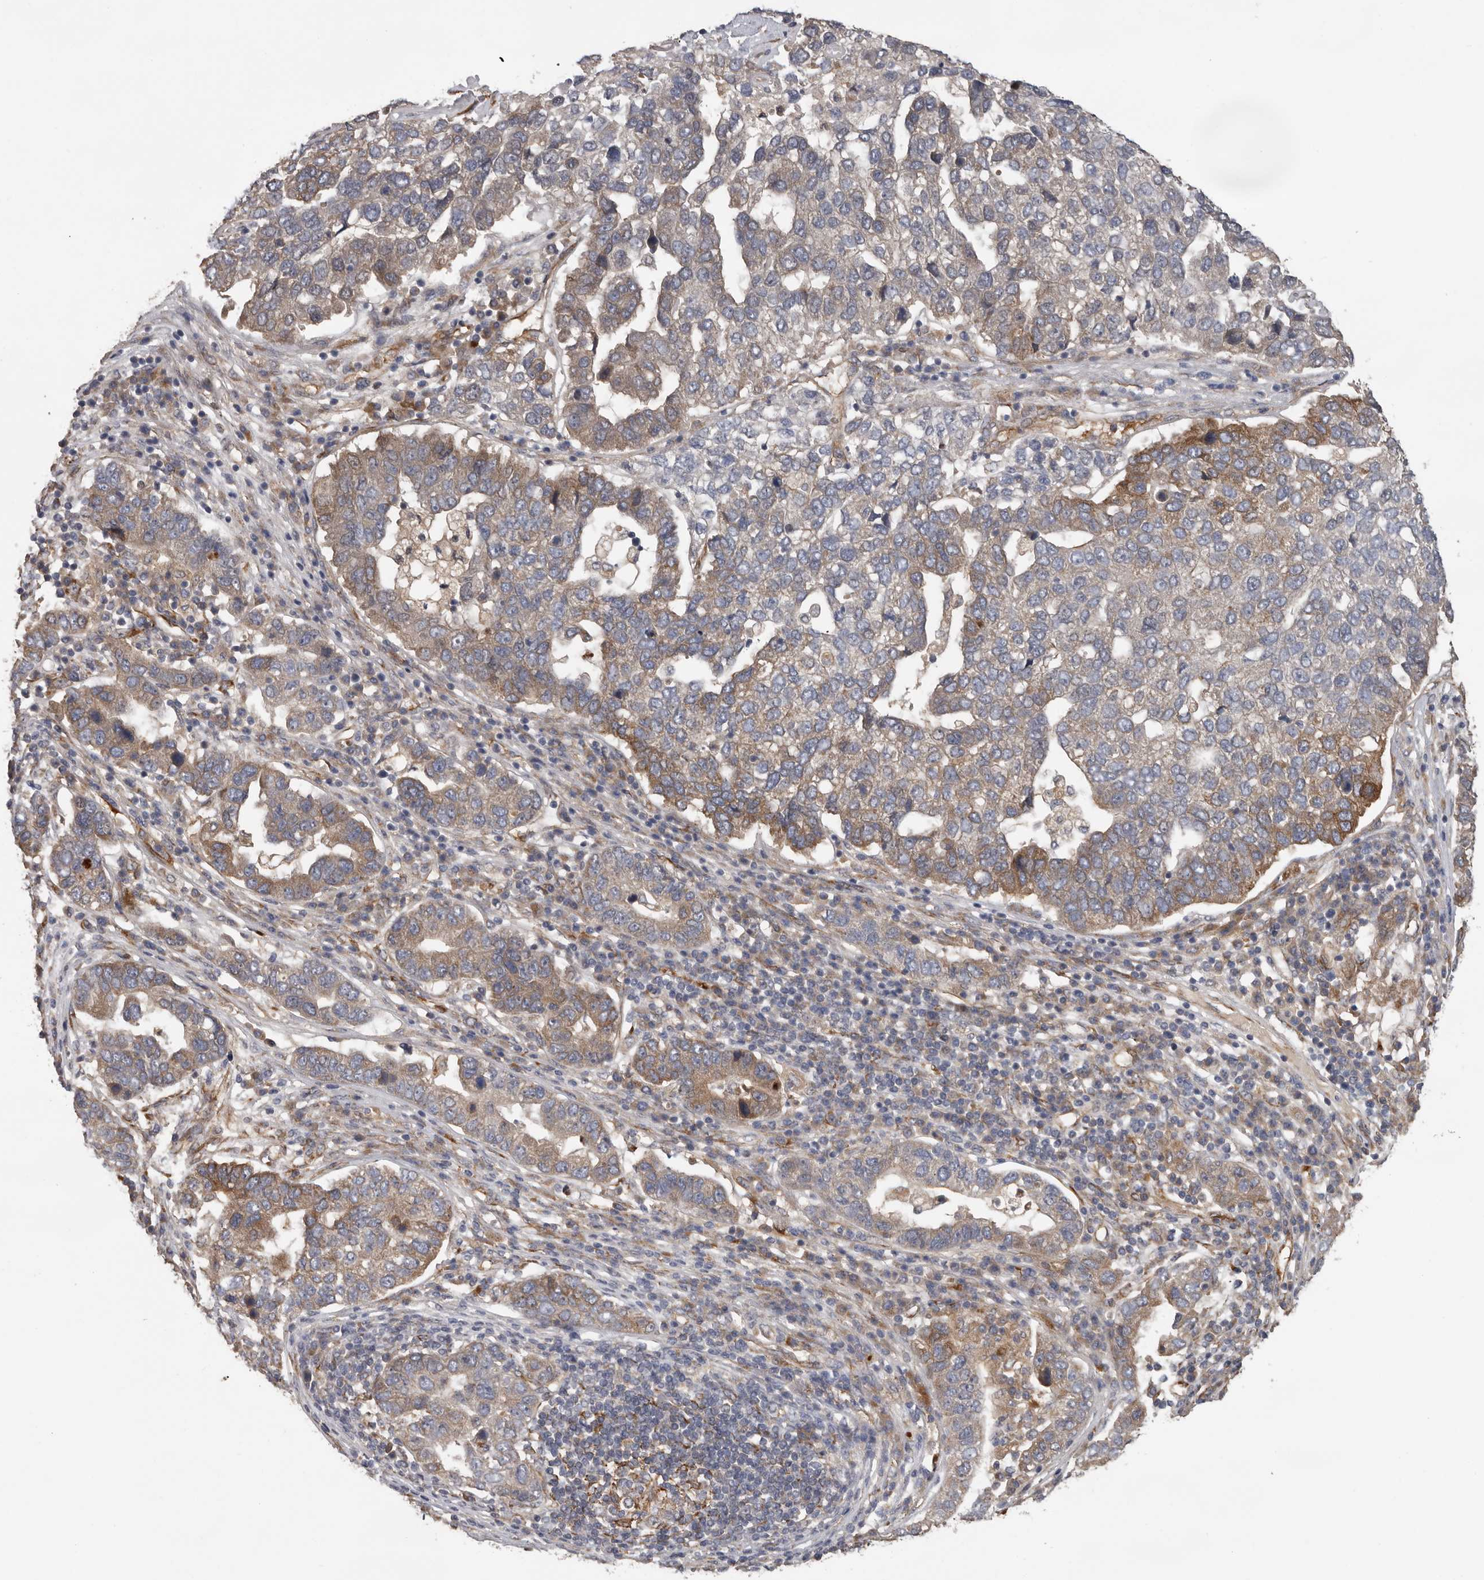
{"staining": {"intensity": "moderate", "quantity": "<25%", "location": "cytoplasmic/membranous"}, "tissue": "pancreatic cancer", "cell_type": "Tumor cells", "image_type": "cancer", "snomed": [{"axis": "morphology", "description": "Adenocarcinoma, NOS"}, {"axis": "topography", "description": "Pancreas"}], "caption": "A brown stain labels moderate cytoplasmic/membranous expression of a protein in pancreatic adenocarcinoma tumor cells. (brown staining indicates protein expression, while blue staining denotes nuclei).", "gene": "MTF1", "patient": {"sex": "female", "age": 61}}